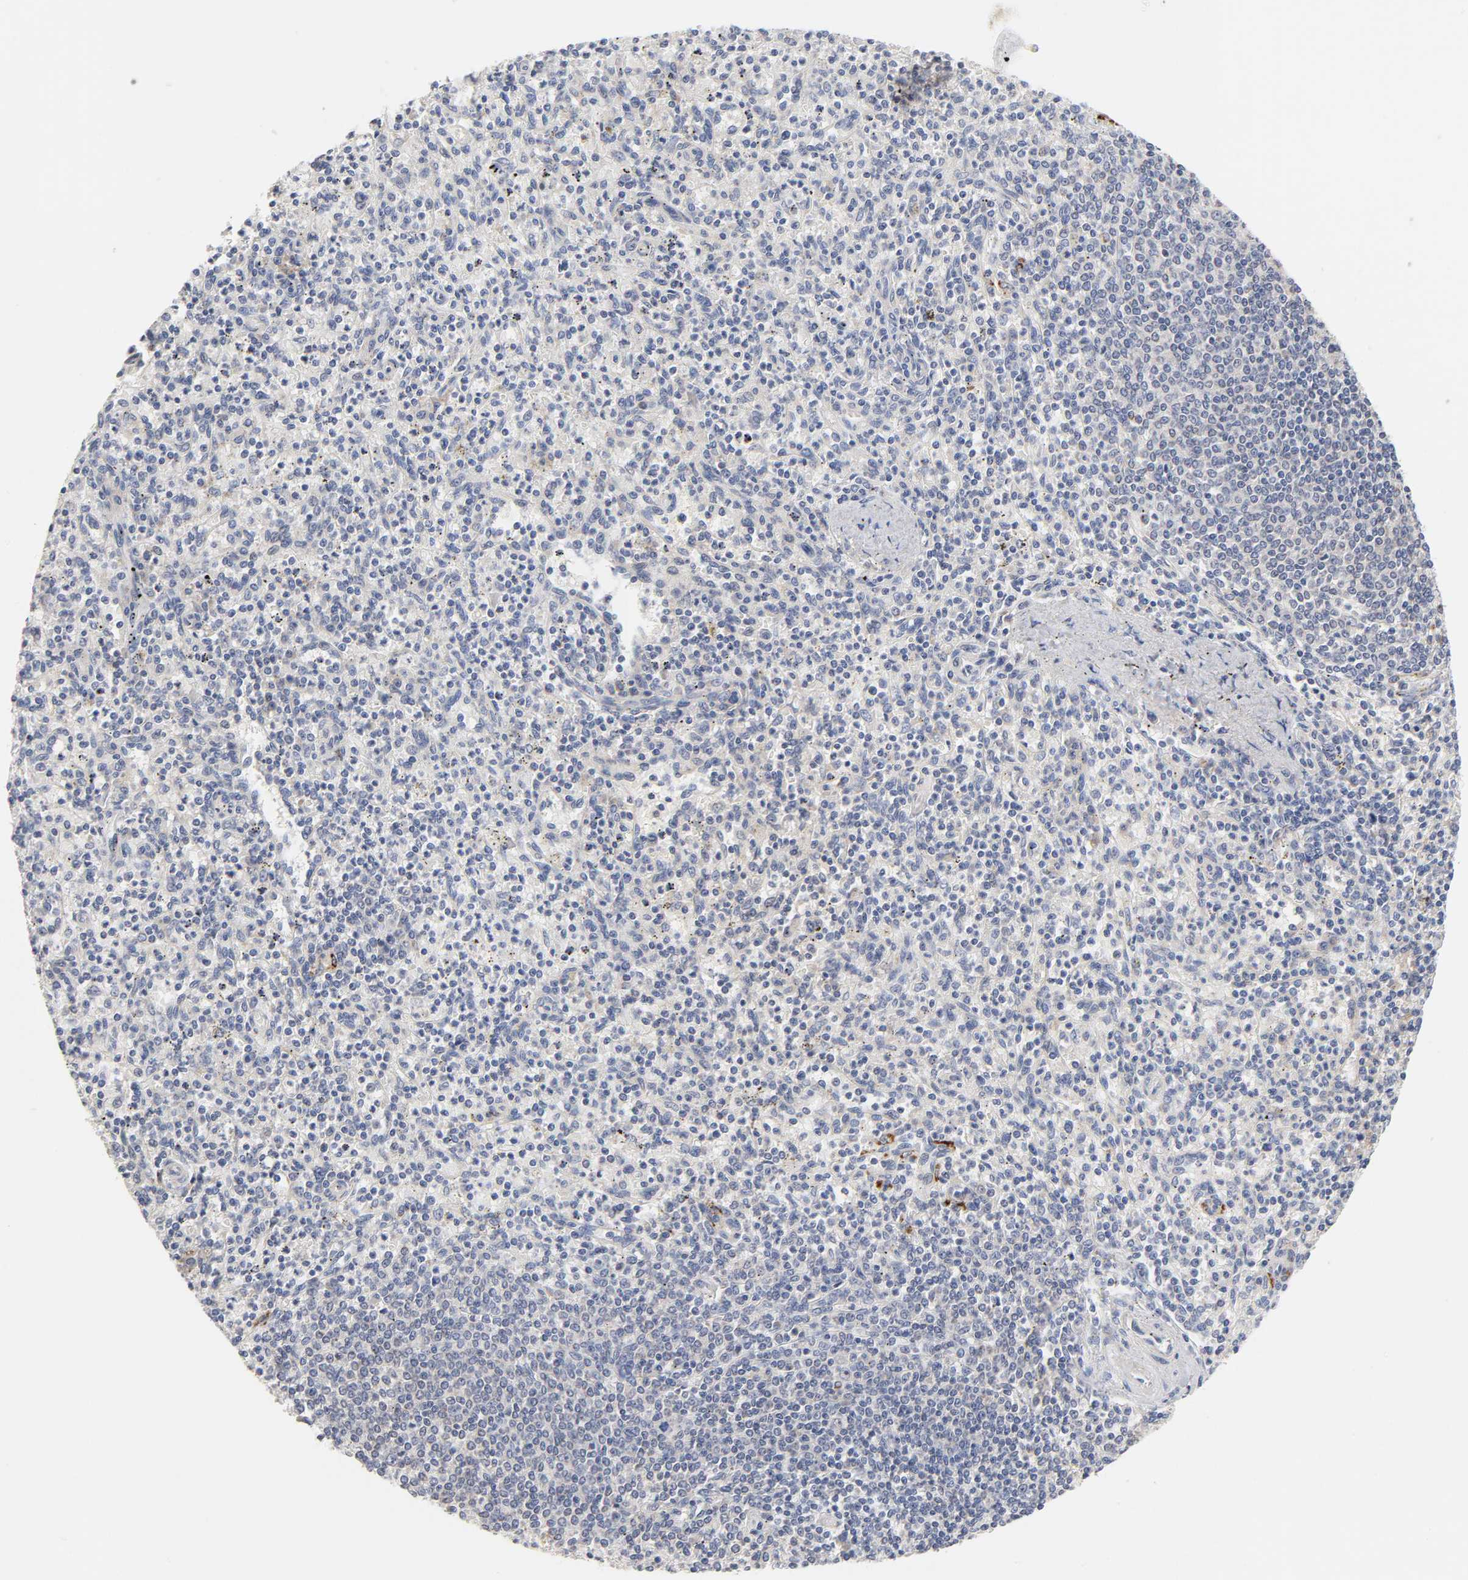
{"staining": {"intensity": "negative", "quantity": "none", "location": "none"}, "tissue": "spleen", "cell_type": "Cells in red pulp", "image_type": "normal", "snomed": [{"axis": "morphology", "description": "Normal tissue, NOS"}, {"axis": "topography", "description": "Spleen"}], "caption": "This is an immunohistochemistry (IHC) micrograph of normal spleen. There is no expression in cells in red pulp.", "gene": "C17orf75", "patient": {"sex": "male", "age": 72}}